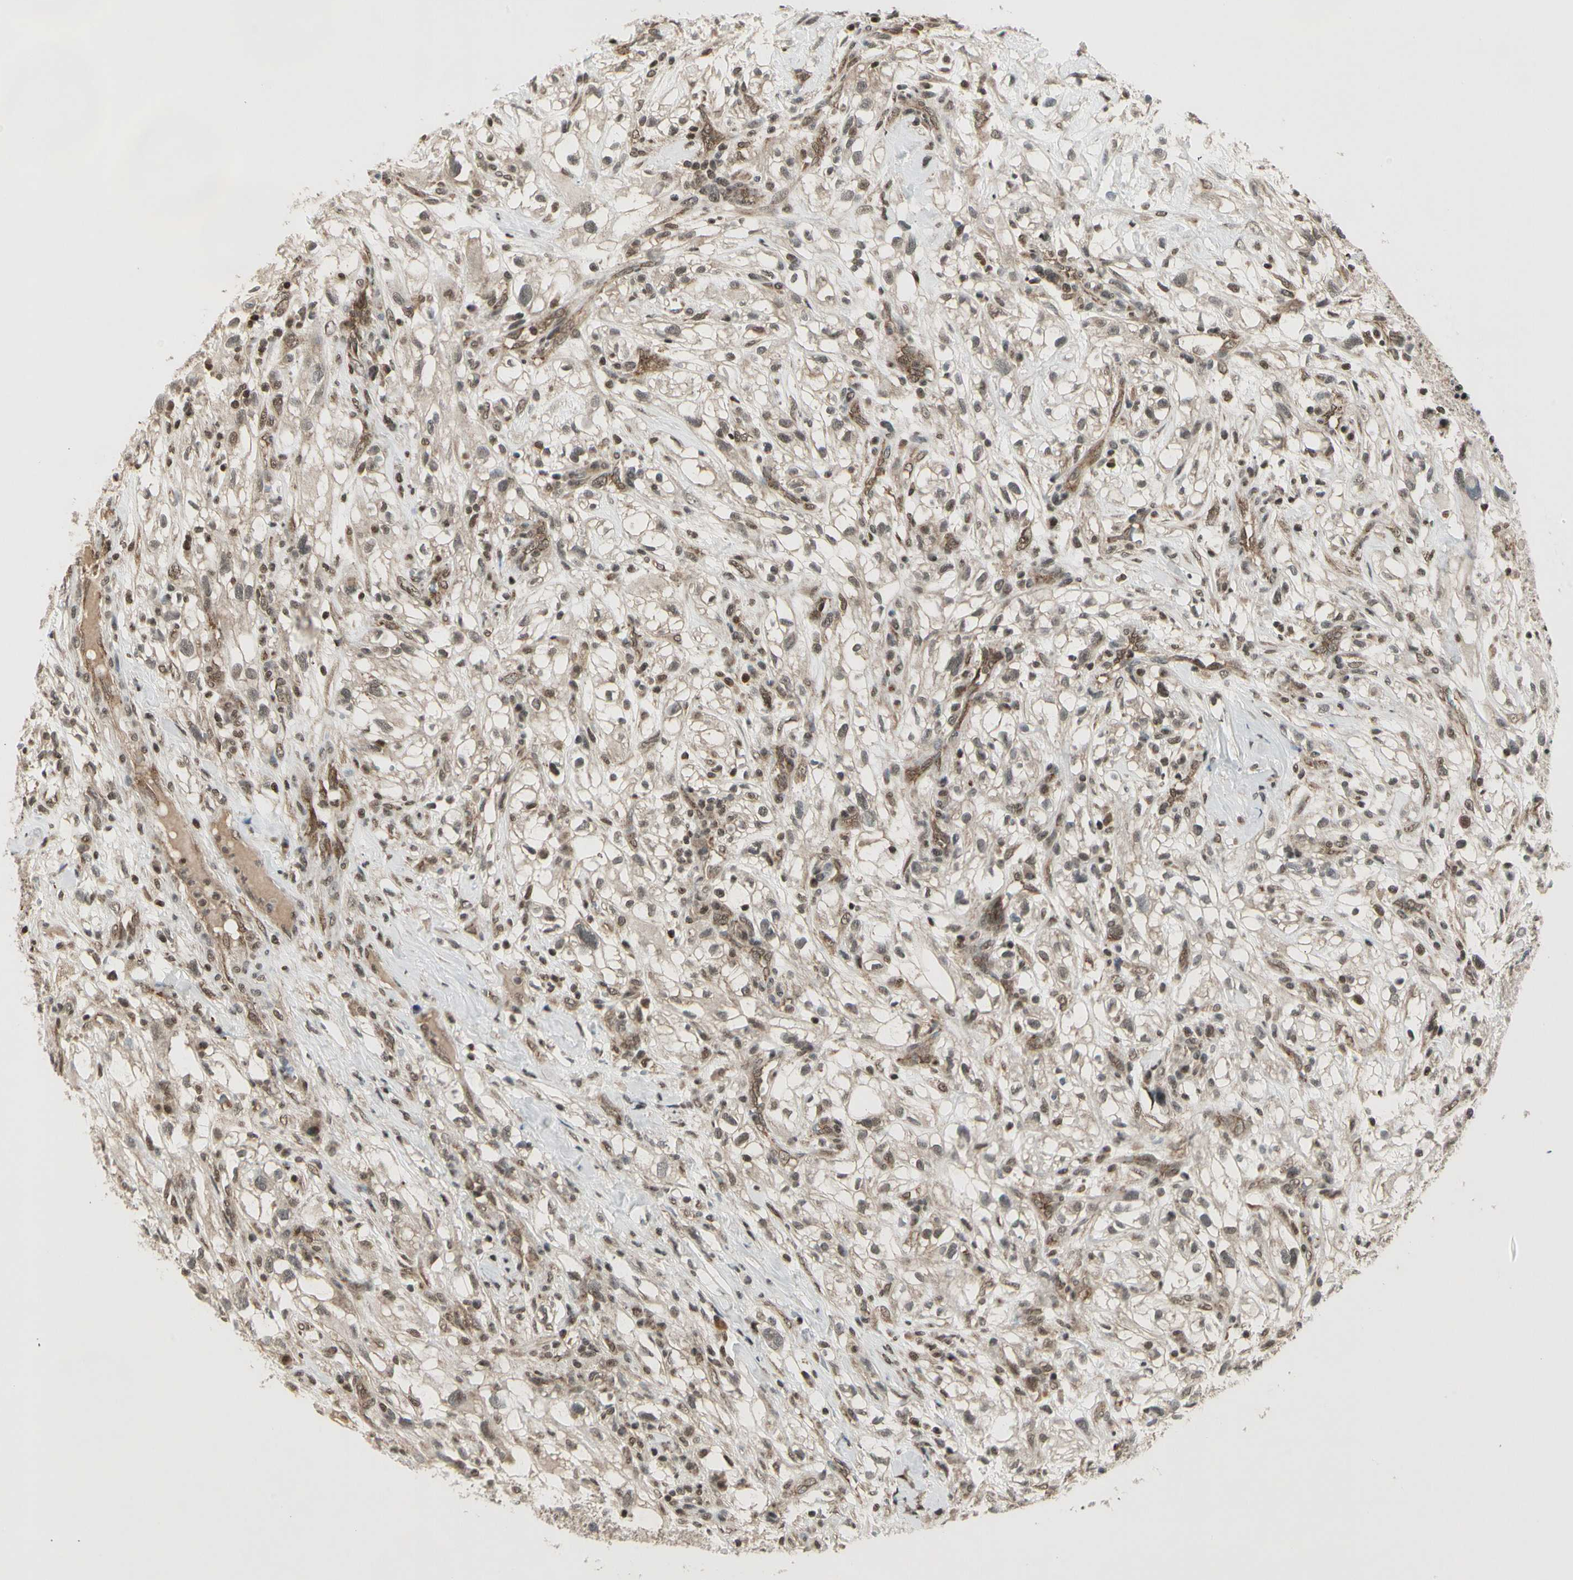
{"staining": {"intensity": "weak", "quantity": "25%-75%", "location": "cytoplasmic/membranous"}, "tissue": "renal cancer", "cell_type": "Tumor cells", "image_type": "cancer", "snomed": [{"axis": "morphology", "description": "Adenocarcinoma, NOS"}, {"axis": "topography", "description": "Kidney"}], "caption": "Weak cytoplasmic/membranous positivity for a protein is present in approximately 25%-75% of tumor cells of renal adenocarcinoma using immunohistochemistry (IHC).", "gene": "SMN2", "patient": {"sex": "female", "age": 60}}